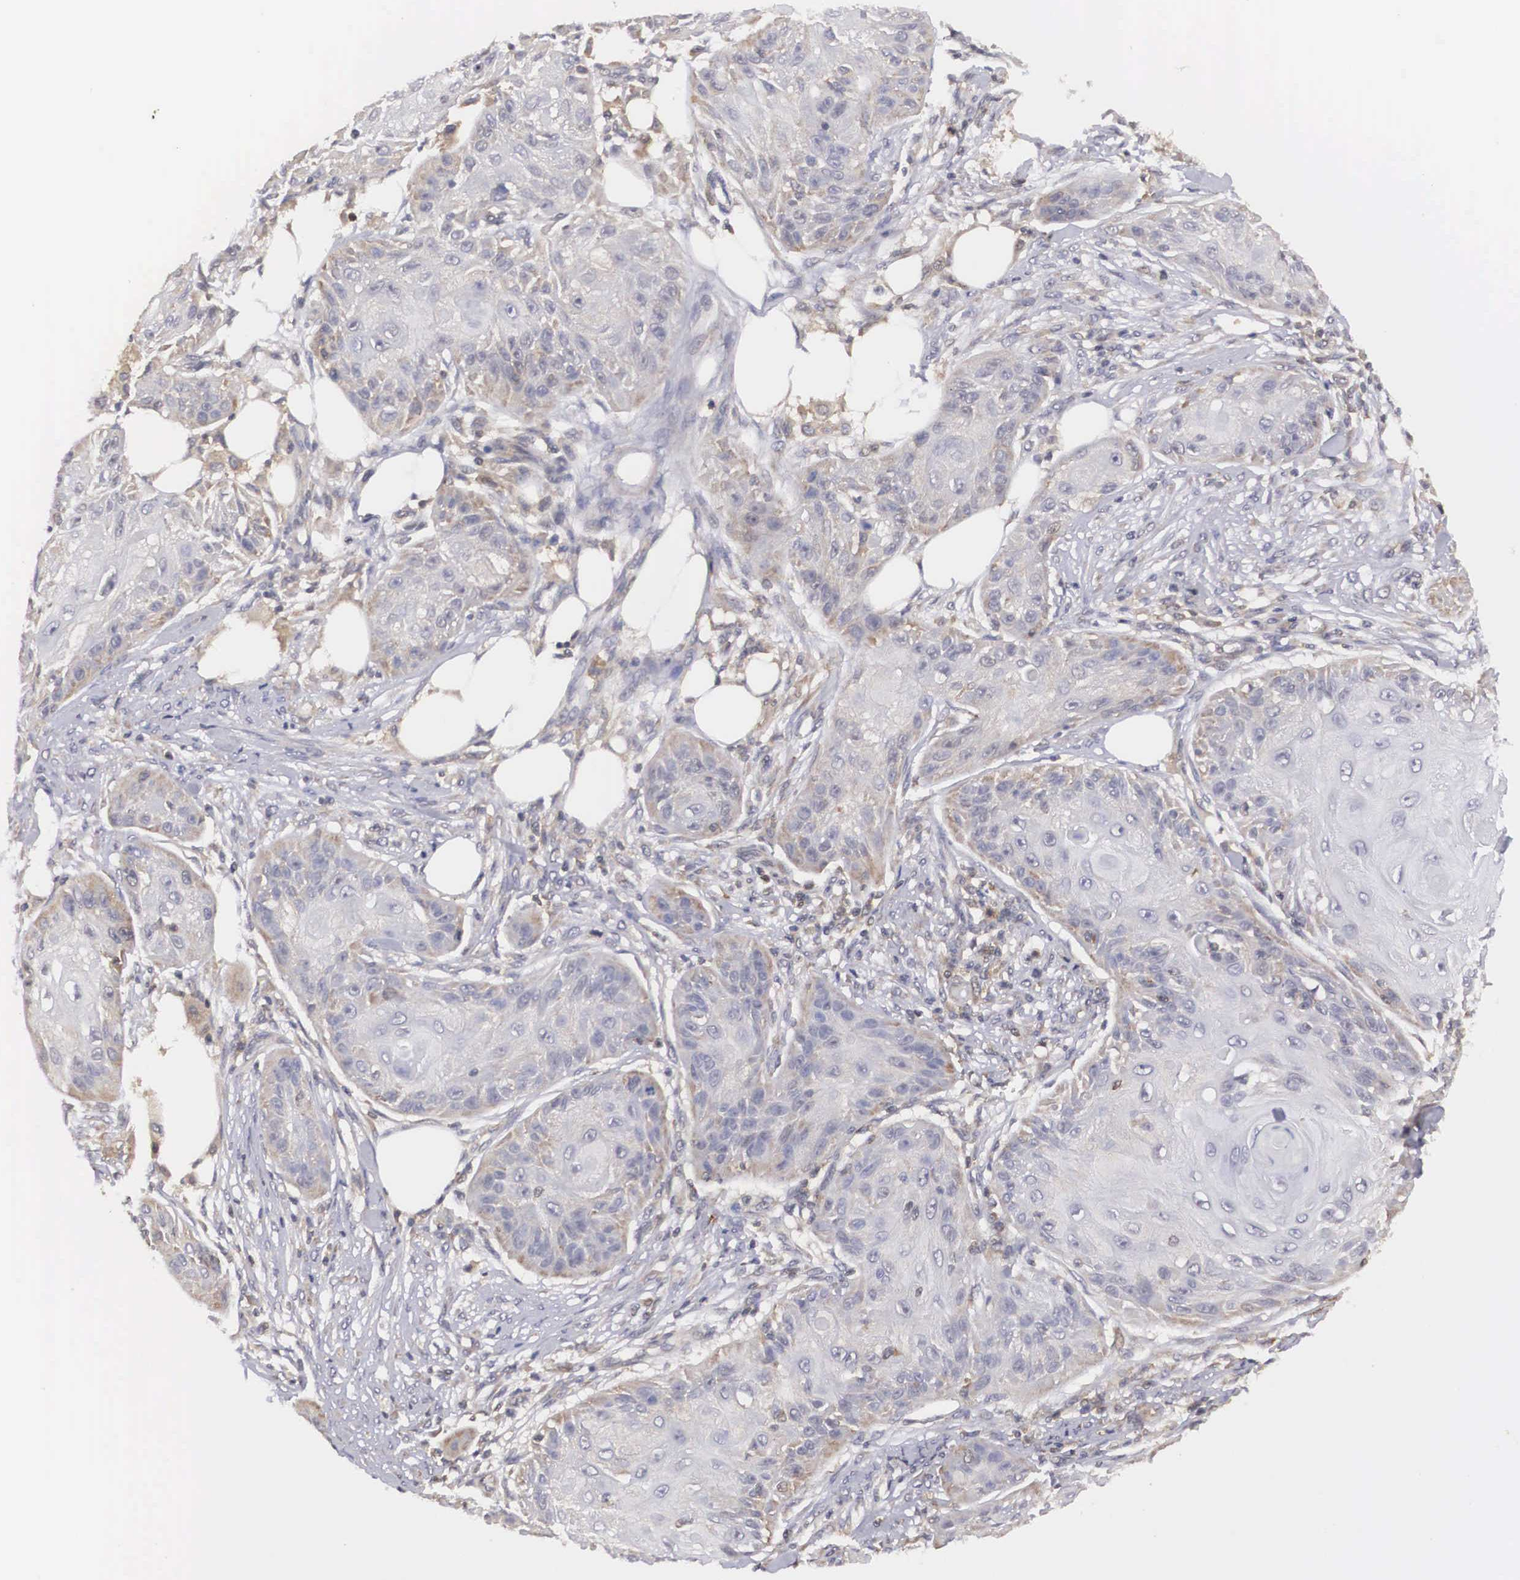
{"staining": {"intensity": "weak", "quantity": "25%-75%", "location": "cytoplasmic/membranous"}, "tissue": "skin cancer", "cell_type": "Tumor cells", "image_type": "cancer", "snomed": [{"axis": "morphology", "description": "Squamous cell carcinoma, NOS"}, {"axis": "topography", "description": "Skin"}], "caption": "This is a photomicrograph of immunohistochemistry (IHC) staining of skin cancer (squamous cell carcinoma), which shows weak expression in the cytoplasmic/membranous of tumor cells.", "gene": "ADSL", "patient": {"sex": "female", "age": 88}}